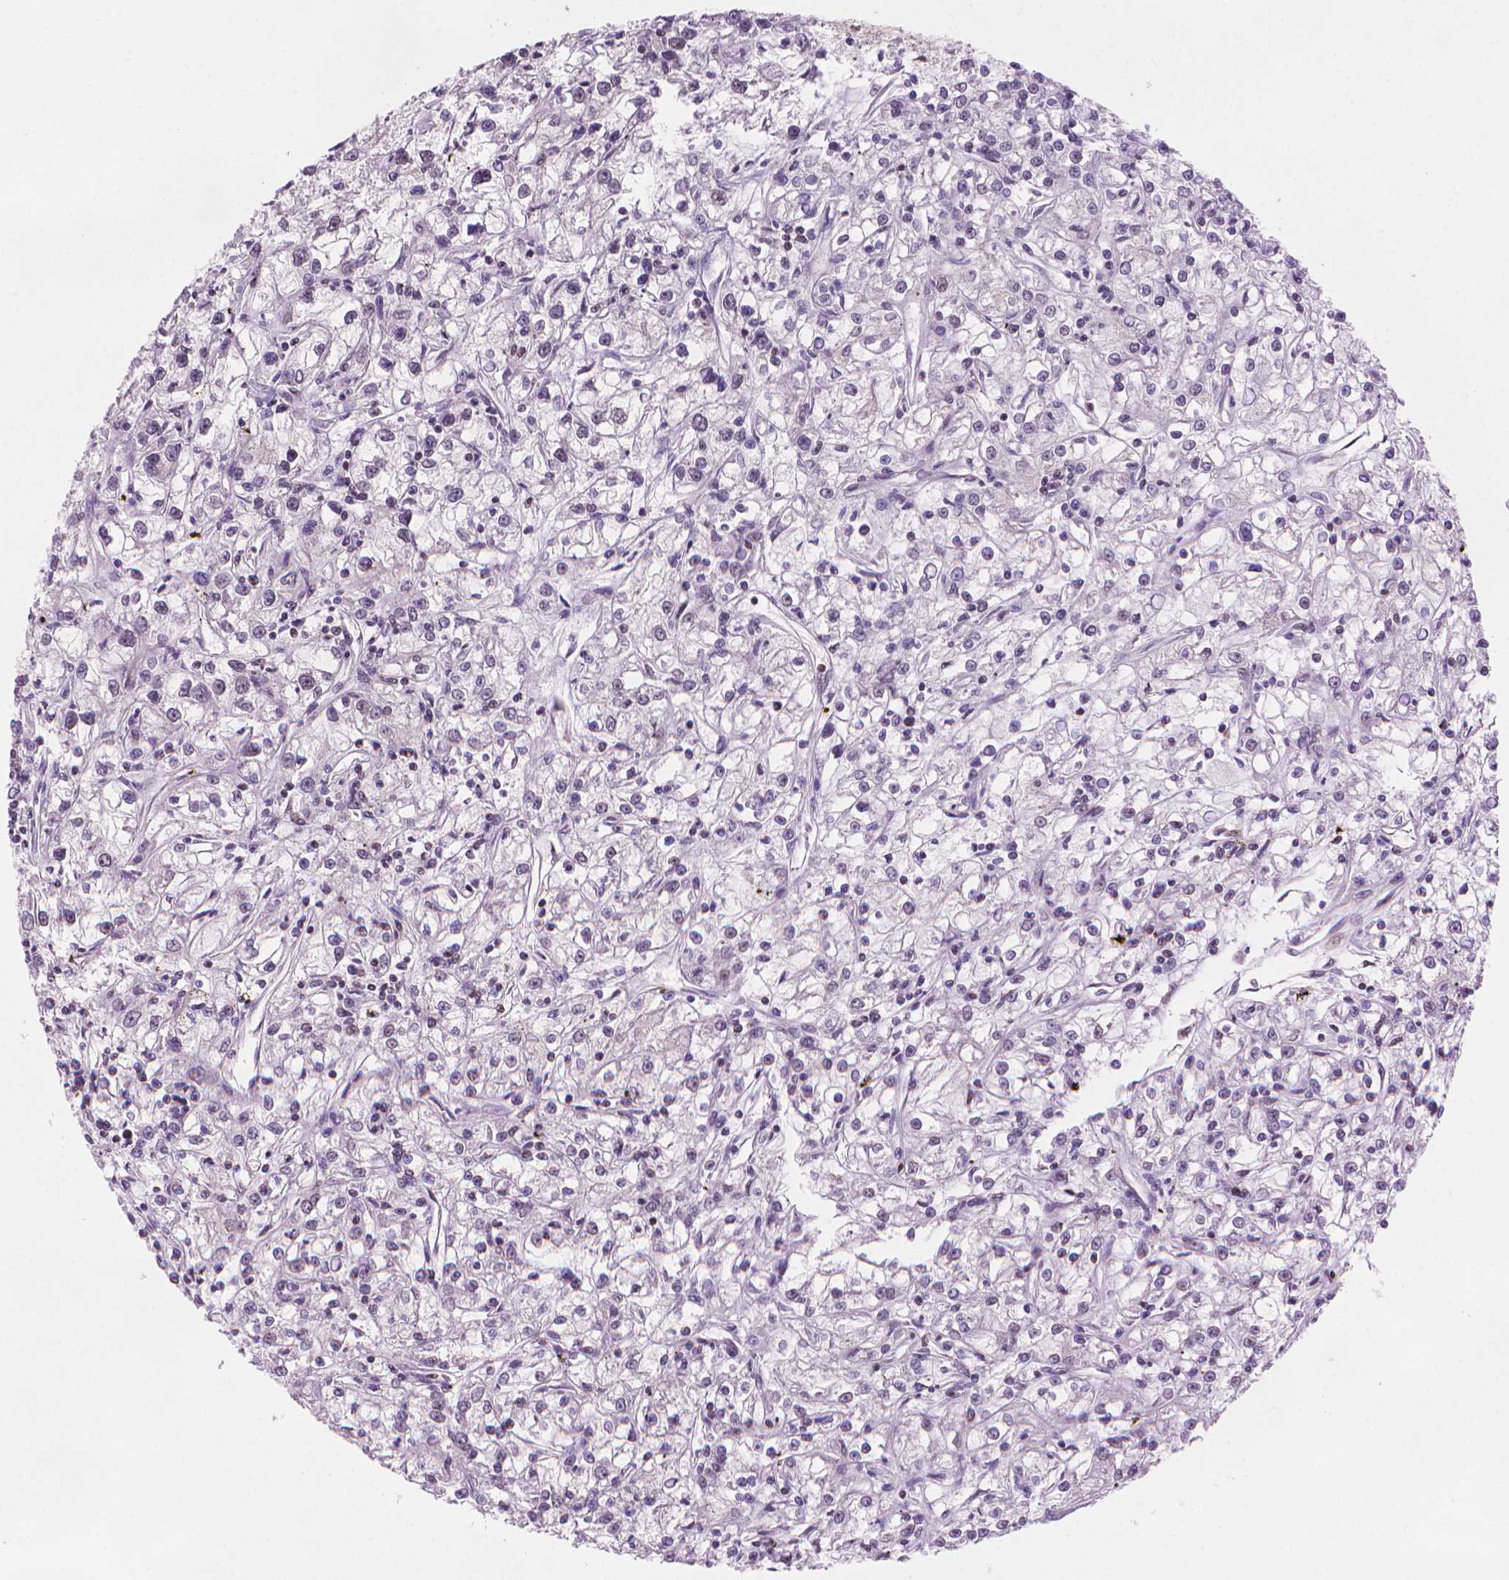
{"staining": {"intensity": "weak", "quantity": "25%-75%", "location": "nuclear"}, "tissue": "renal cancer", "cell_type": "Tumor cells", "image_type": "cancer", "snomed": [{"axis": "morphology", "description": "Adenocarcinoma, NOS"}, {"axis": "topography", "description": "Kidney"}], "caption": "High-magnification brightfield microscopy of renal cancer stained with DAB (brown) and counterstained with hematoxylin (blue). tumor cells exhibit weak nuclear expression is present in approximately25%-75% of cells.", "gene": "UBN1", "patient": {"sex": "female", "age": 59}}